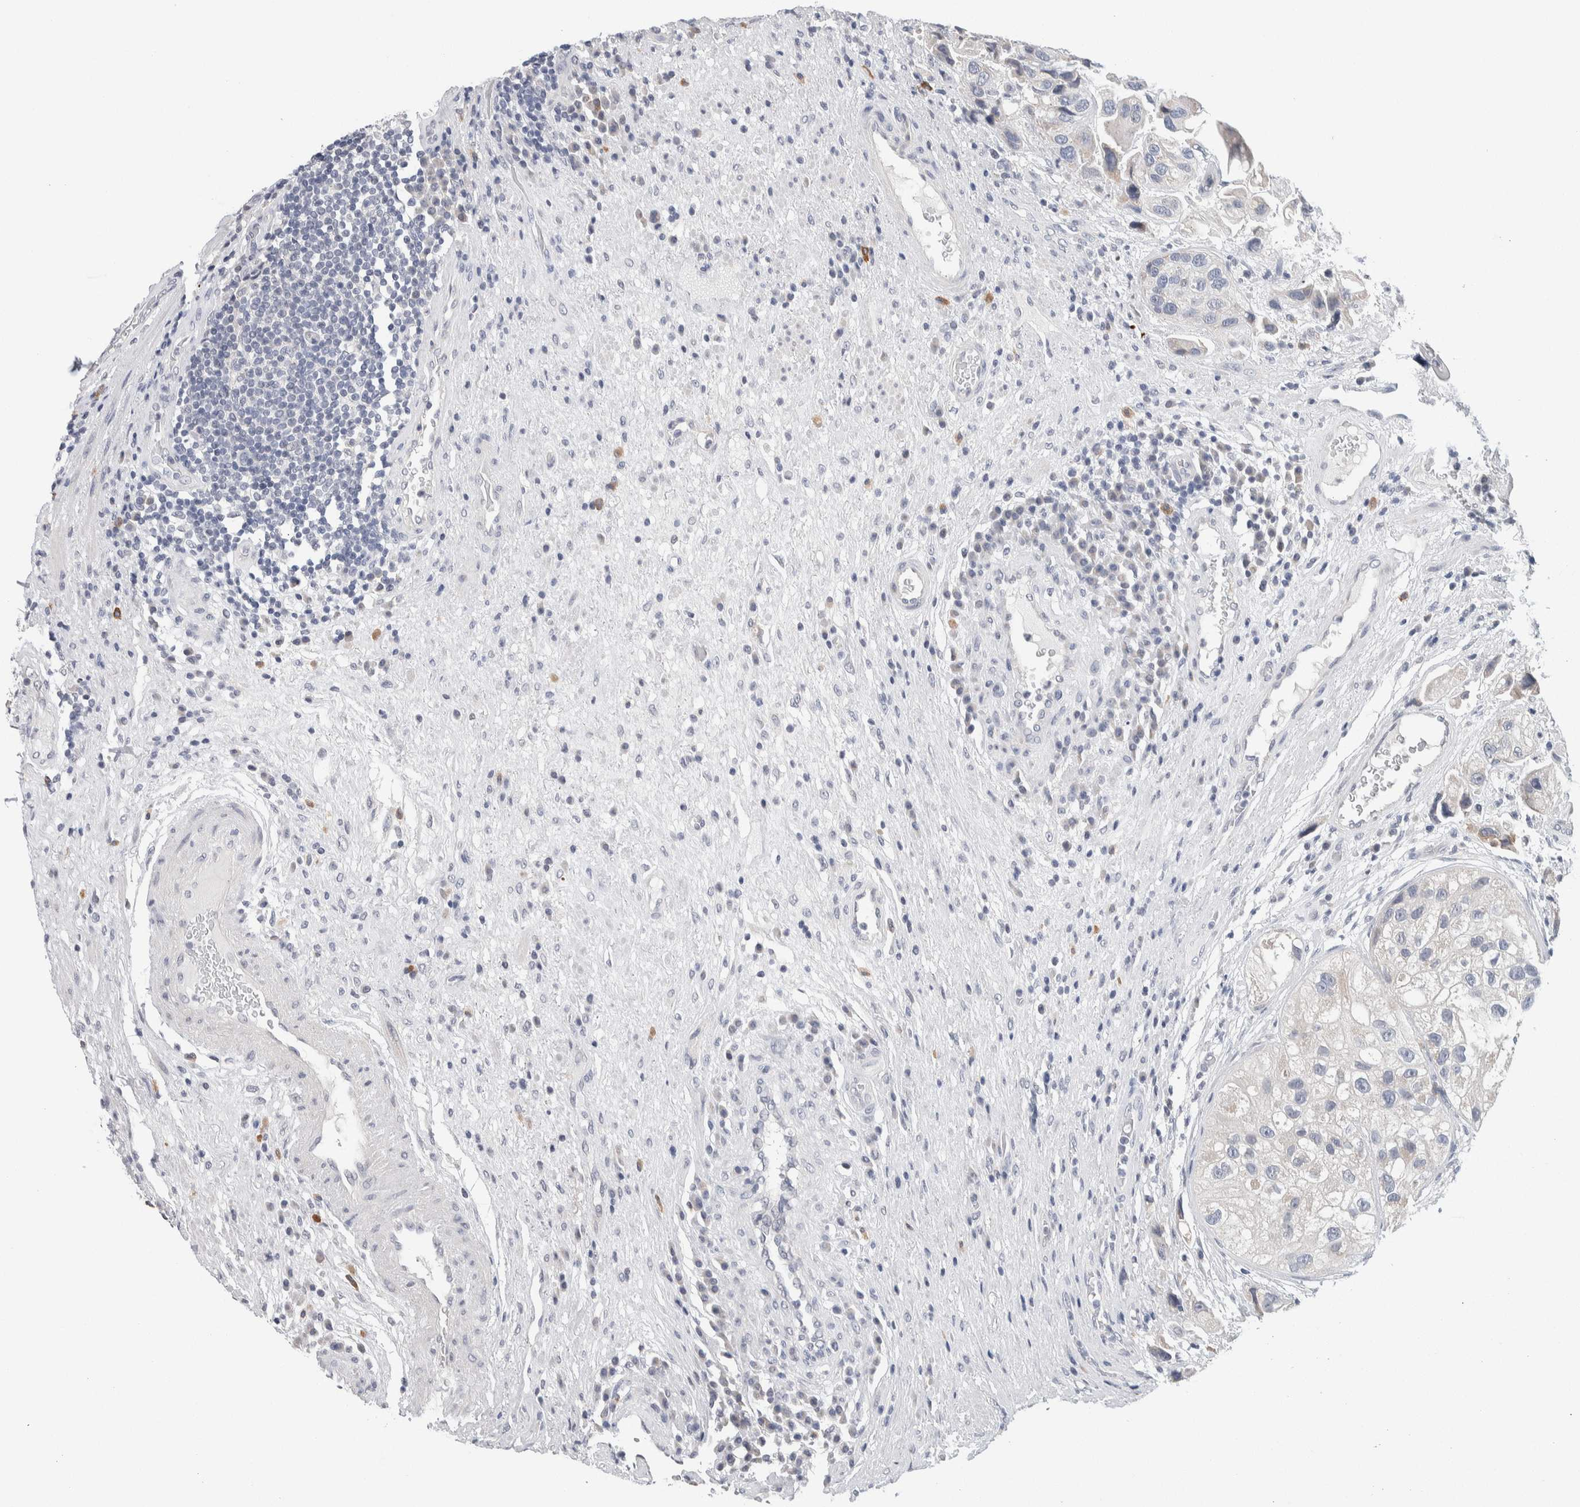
{"staining": {"intensity": "negative", "quantity": "none", "location": "none"}, "tissue": "urothelial cancer", "cell_type": "Tumor cells", "image_type": "cancer", "snomed": [{"axis": "morphology", "description": "Urothelial carcinoma, High grade"}, {"axis": "topography", "description": "Urinary bladder"}], "caption": "Immunohistochemistry (IHC) of human high-grade urothelial carcinoma demonstrates no positivity in tumor cells. (Brightfield microscopy of DAB (3,3'-diaminobenzidine) IHC at high magnification).", "gene": "SCN2A", "patient": {"sex": "female", "age": 64}}